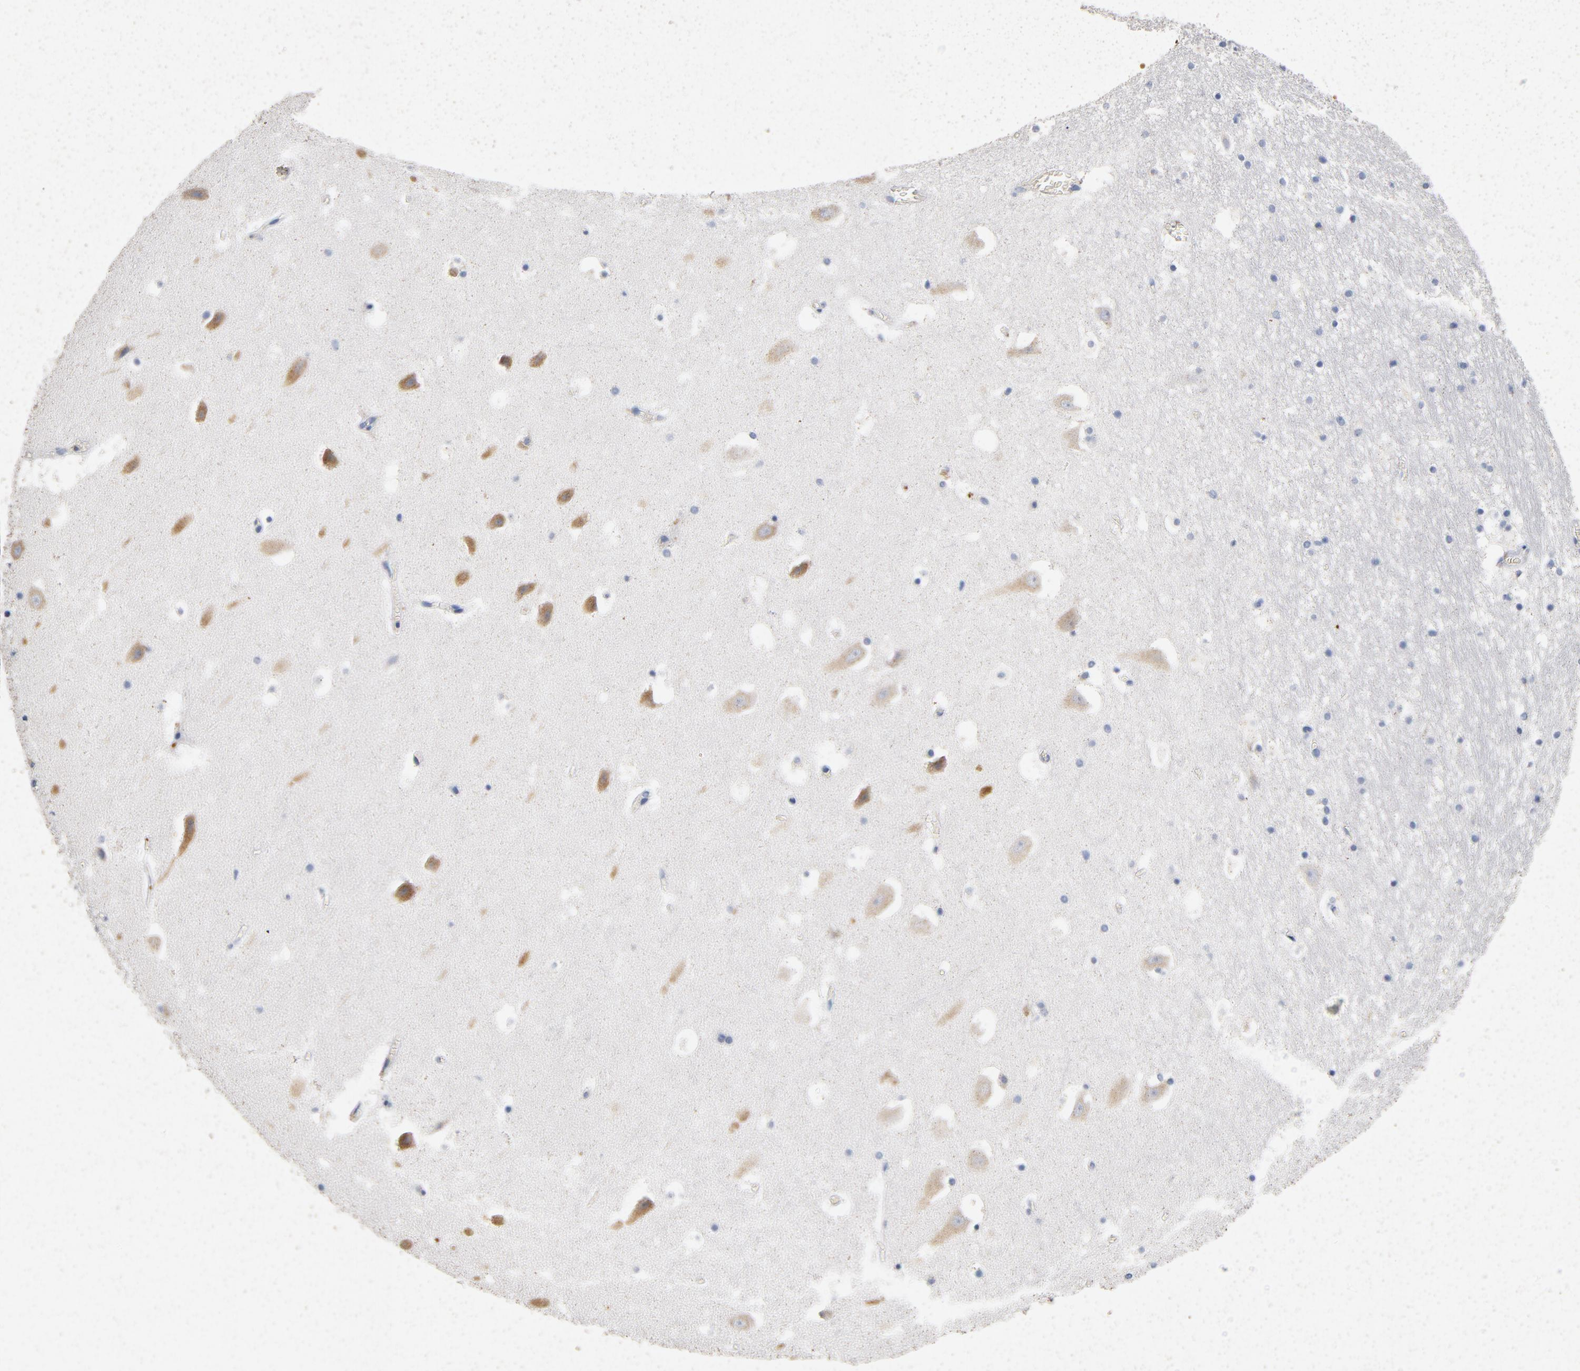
{"staining": {"intensity": "negative", "quantity": "none", "location": "none"}, "tissue": "hippocampus", "cell_type": "Glial cells", "image_type": "normal", "snomed": [{"axis": "morphology", "description": "Normal tissue, NOS"}, {"axis": "topography", "description": "Hippocampus"}], "caption": "The image shows no staining of glial cells in normal hippocampus. (DAB immunohistochemistry (IHC) with hematoxylin counter stain).", "gene": "LMAN2", "patient": {"sex": "male", "age": 45}}